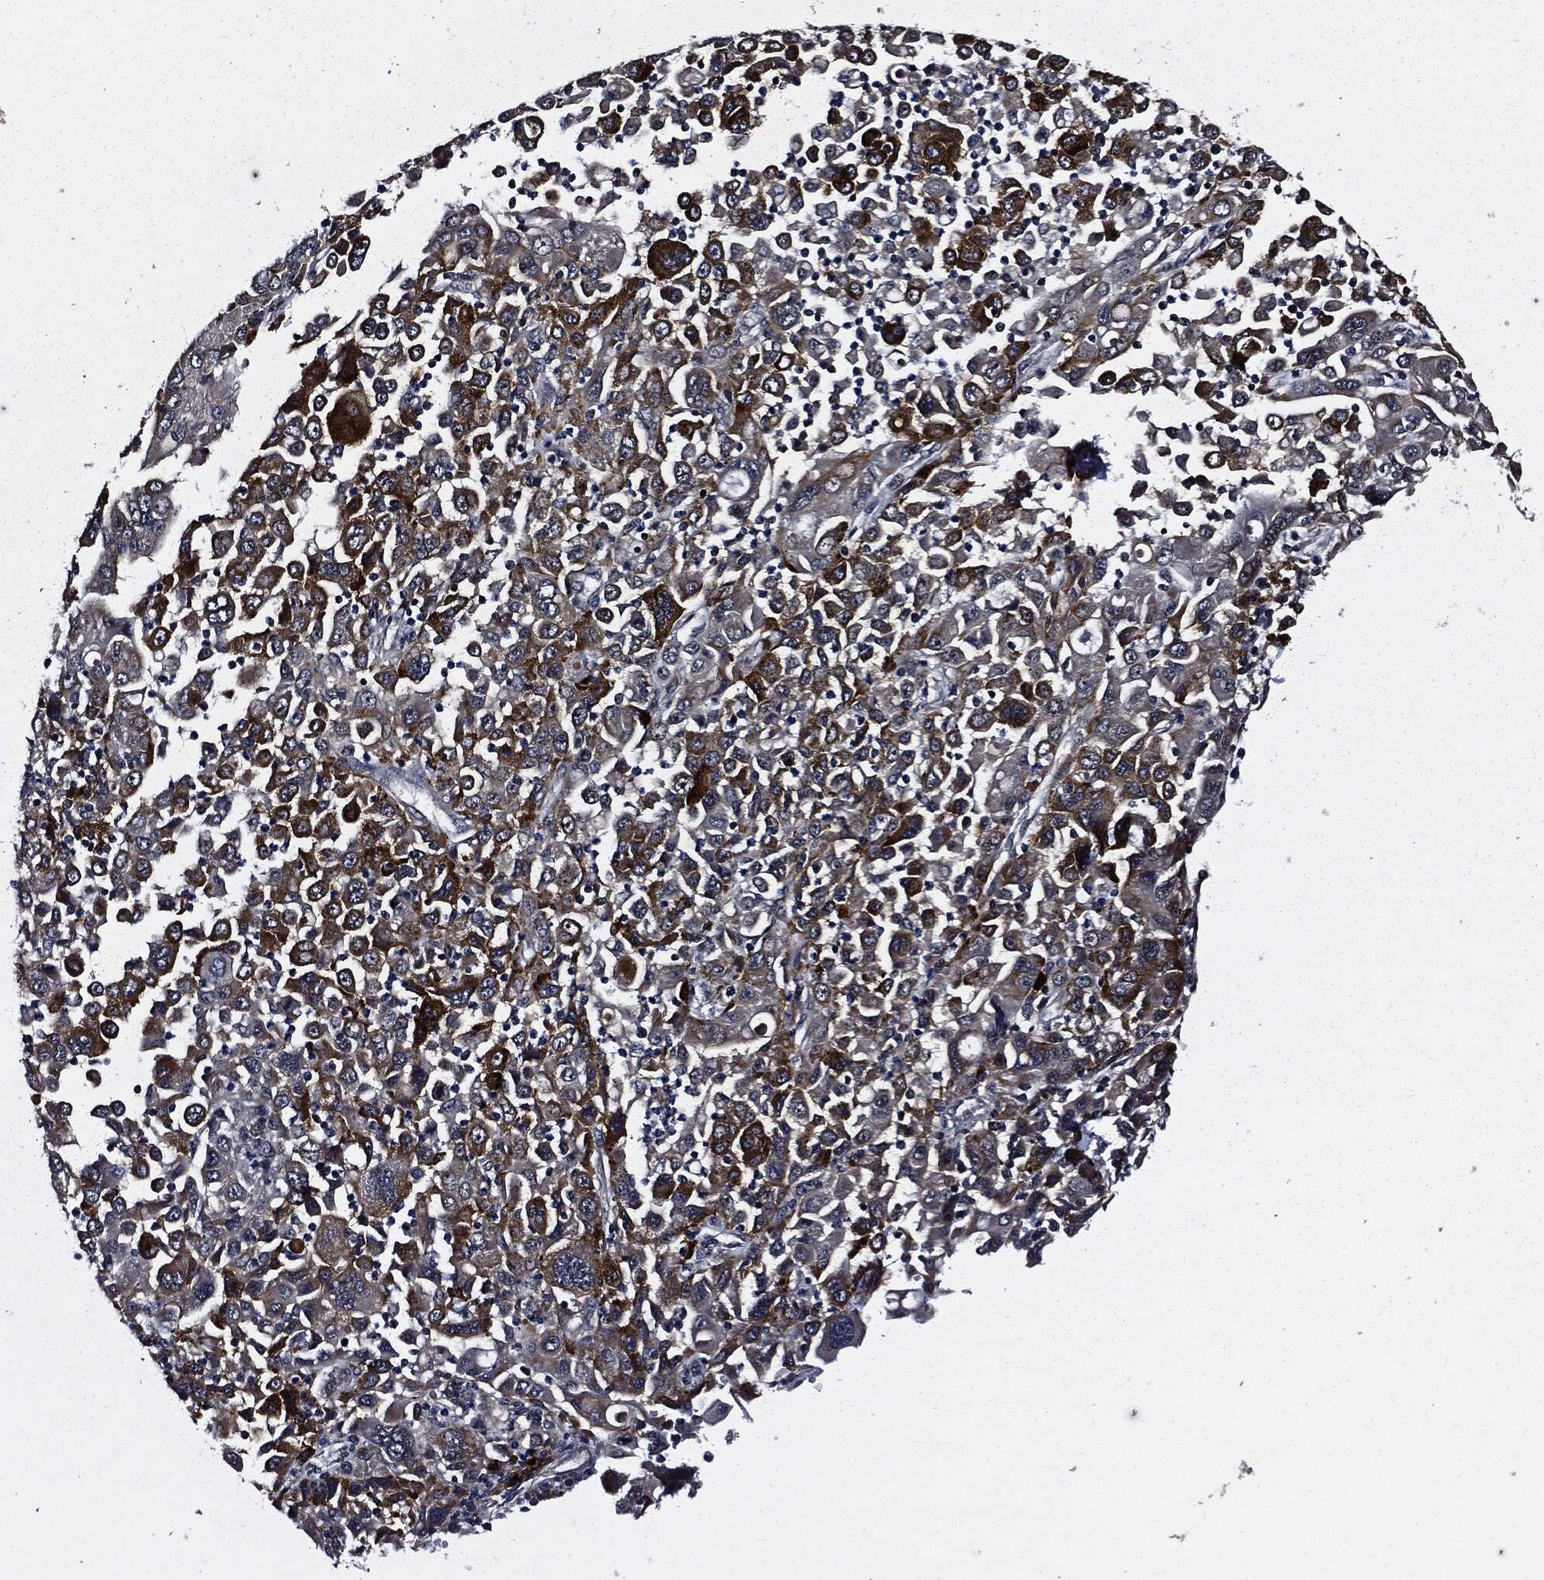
{"staining": {"intensity": "moderate", "quantity": "<25%", "location": "cytoplasmic/membranous"}, "tissue": "stomach cancer", "cell_type": "Tumor cells", "image_type": "cancer", "snomed": [{"axis": "morphology", "description": "Adenocarcinoma, NOS"}, {"axis": "topography", "description": "Stomach"}], "caption": "Stomach adenocarcinoma stained with DAB immunohistochemistry (IHC) demonstrates low levels of moderate cytoplasmic/membranous staining in approximately <25% of tumor cells. Ihc stains the protein in brown and the nuclei are stained blue.", "gene": "SUGT1", "patient": {"sex": "male", "age": 56}}